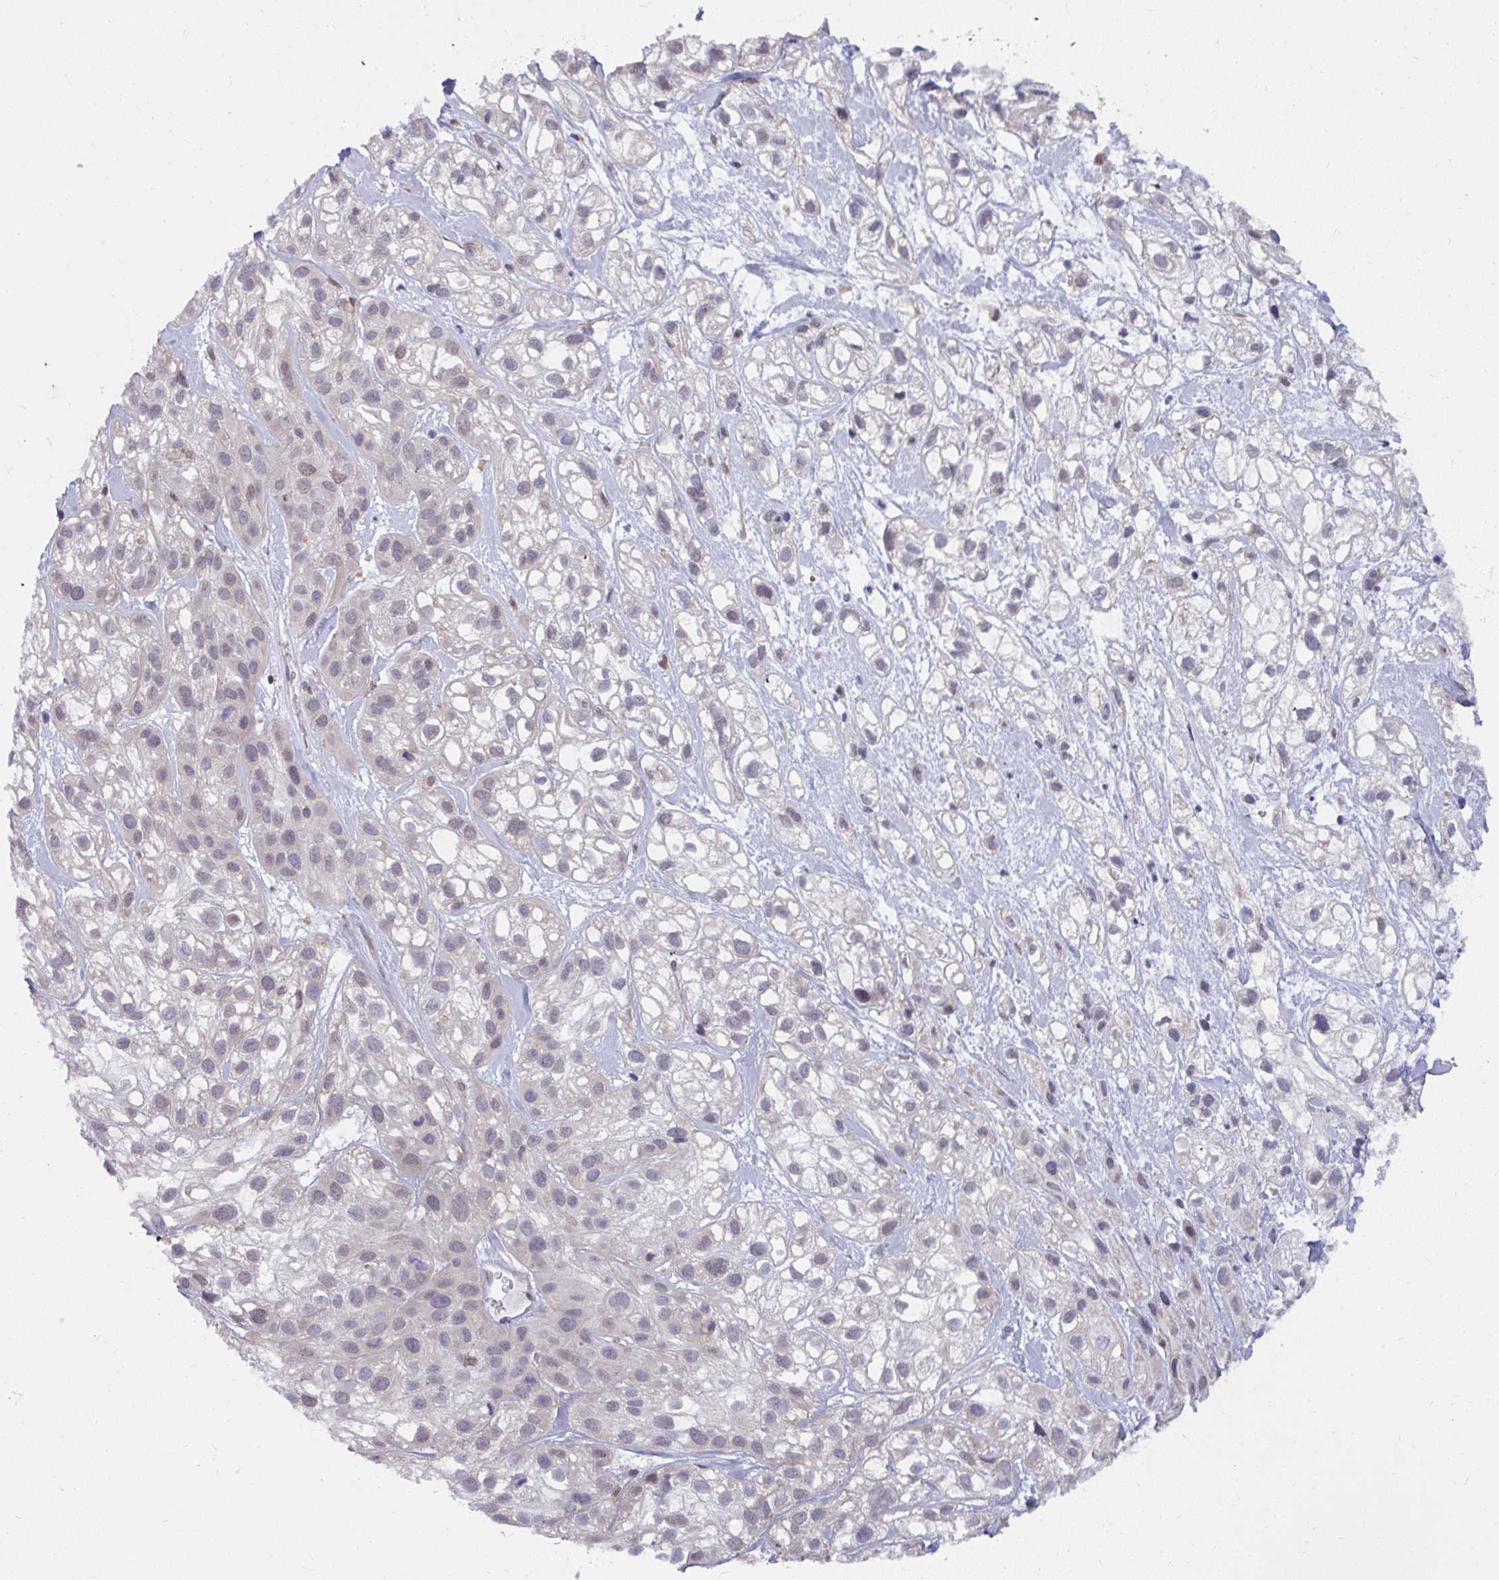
{"staining": {"intensity": "negative", "quantity": "none", "location": "none"}, "tissue": "skin cancer", "cell_type": "Tumor cells", "image_type": "cancer", "snomed": [{"axis": "morphology", "description": "Squamous cell carcinoma, NOS"}, {"axis": "topography", "description": "Skin"}], "caption": "IHC photomicrograph of neoplastic tissue: human skin squamous cell carcinoma stained with DAB (3,3'-diaminobenzidine) shows no significant protein positivity in tumor cells. (DAB (3,3'-diaminobenzidine) IHC with hematoxylin counter stain).", "gene": "NMNAT1", "patient": {"sex": "male", "age": 82}}